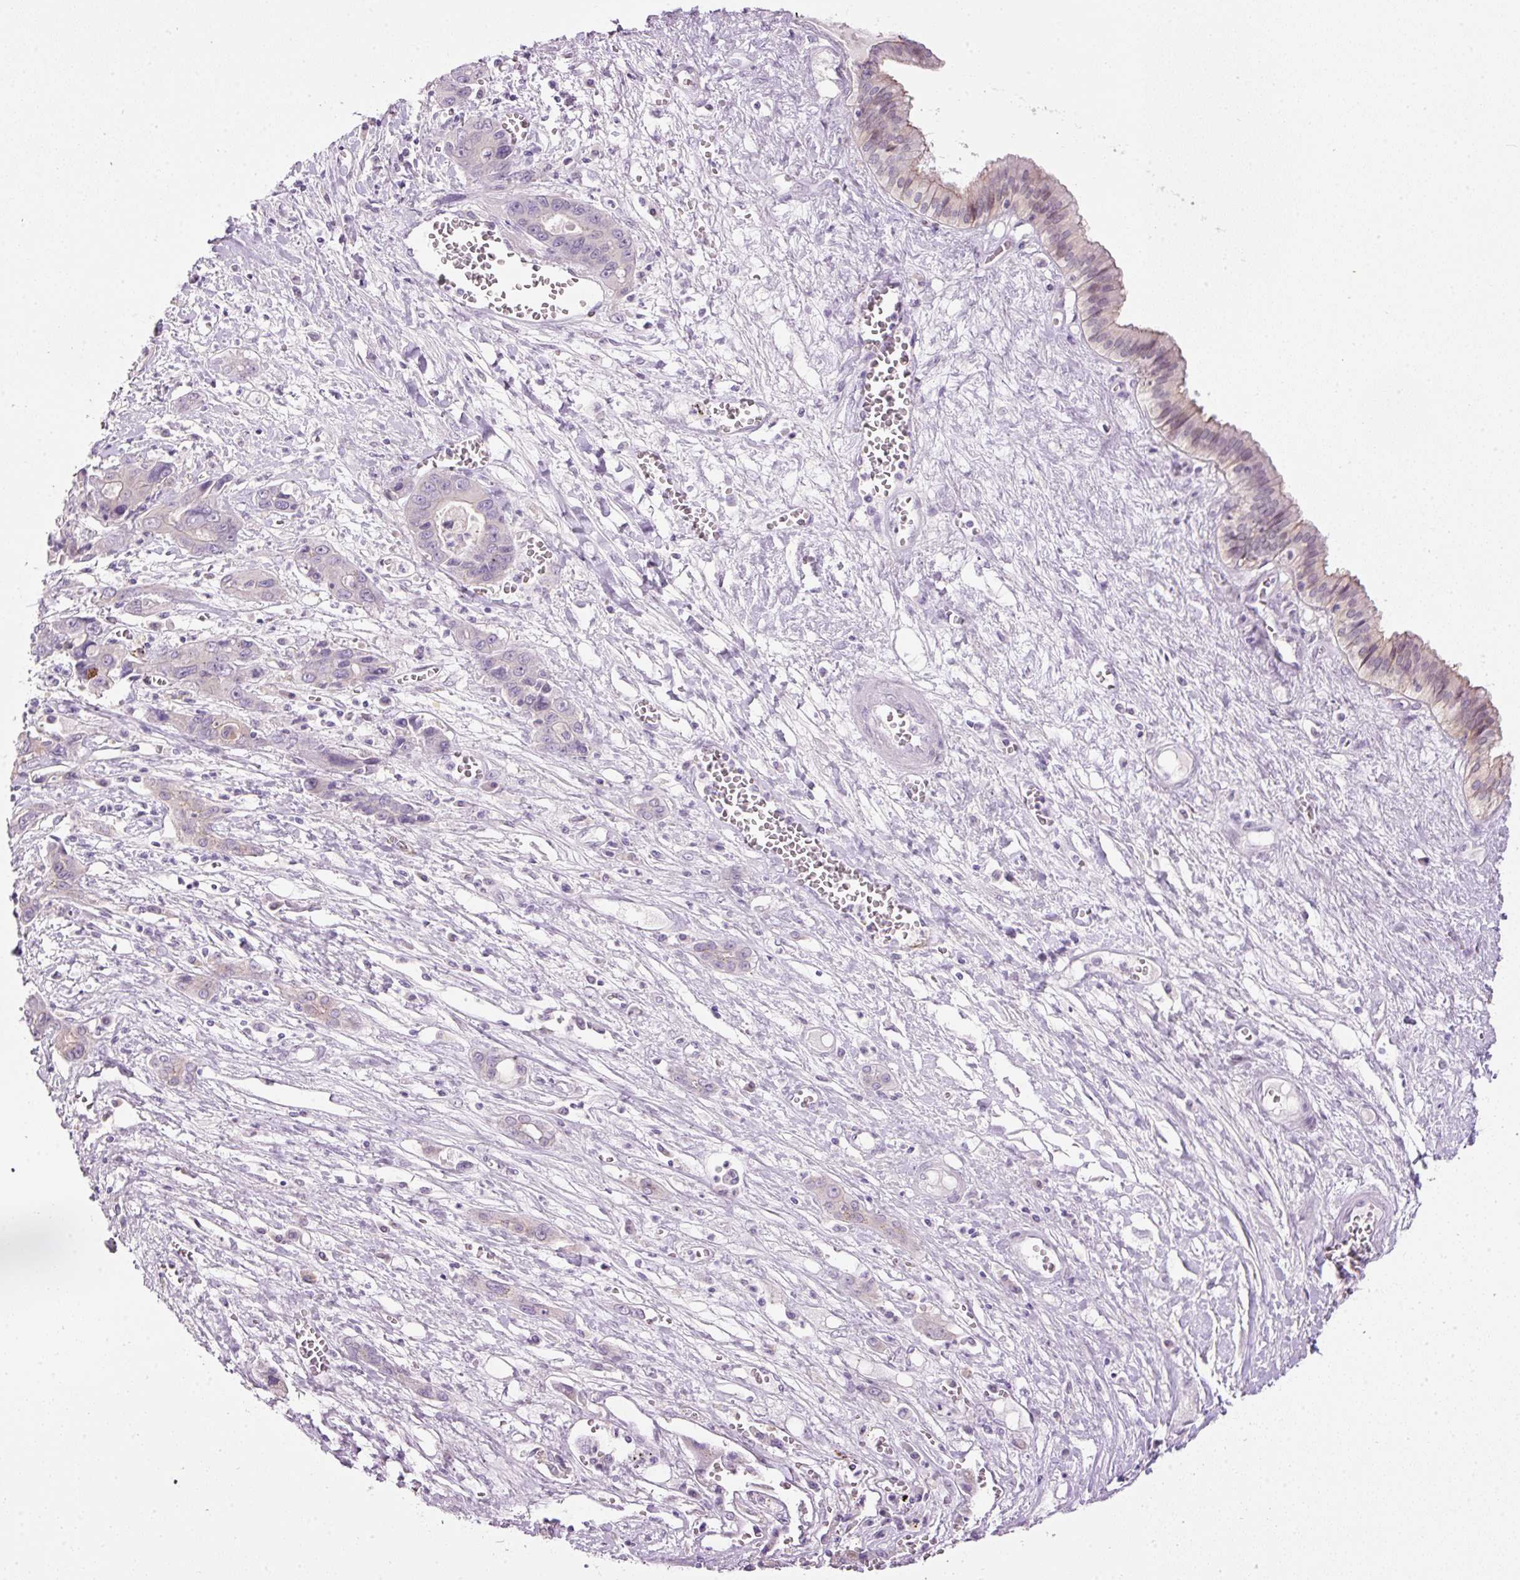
{"staining": {"intensity": "weak", "quantity": "<25%", "location": "nuclear"}, "tissue": "liver cancer", "cell_type": "Tumor cells", "image_type": "cancer", "snomed": [{"axis": "morphology", "description": "Cholangiocarcinoma"}, {"axis": "topography", "description": "Liver"}], "caption": "Liver cancer (cholangiocarcinoma) stained for a protein using immunohistochemistry (IHC) displays no expression tumor cells.", "gene": "SRC", "patient": {"sex": "male", "age": 67}}